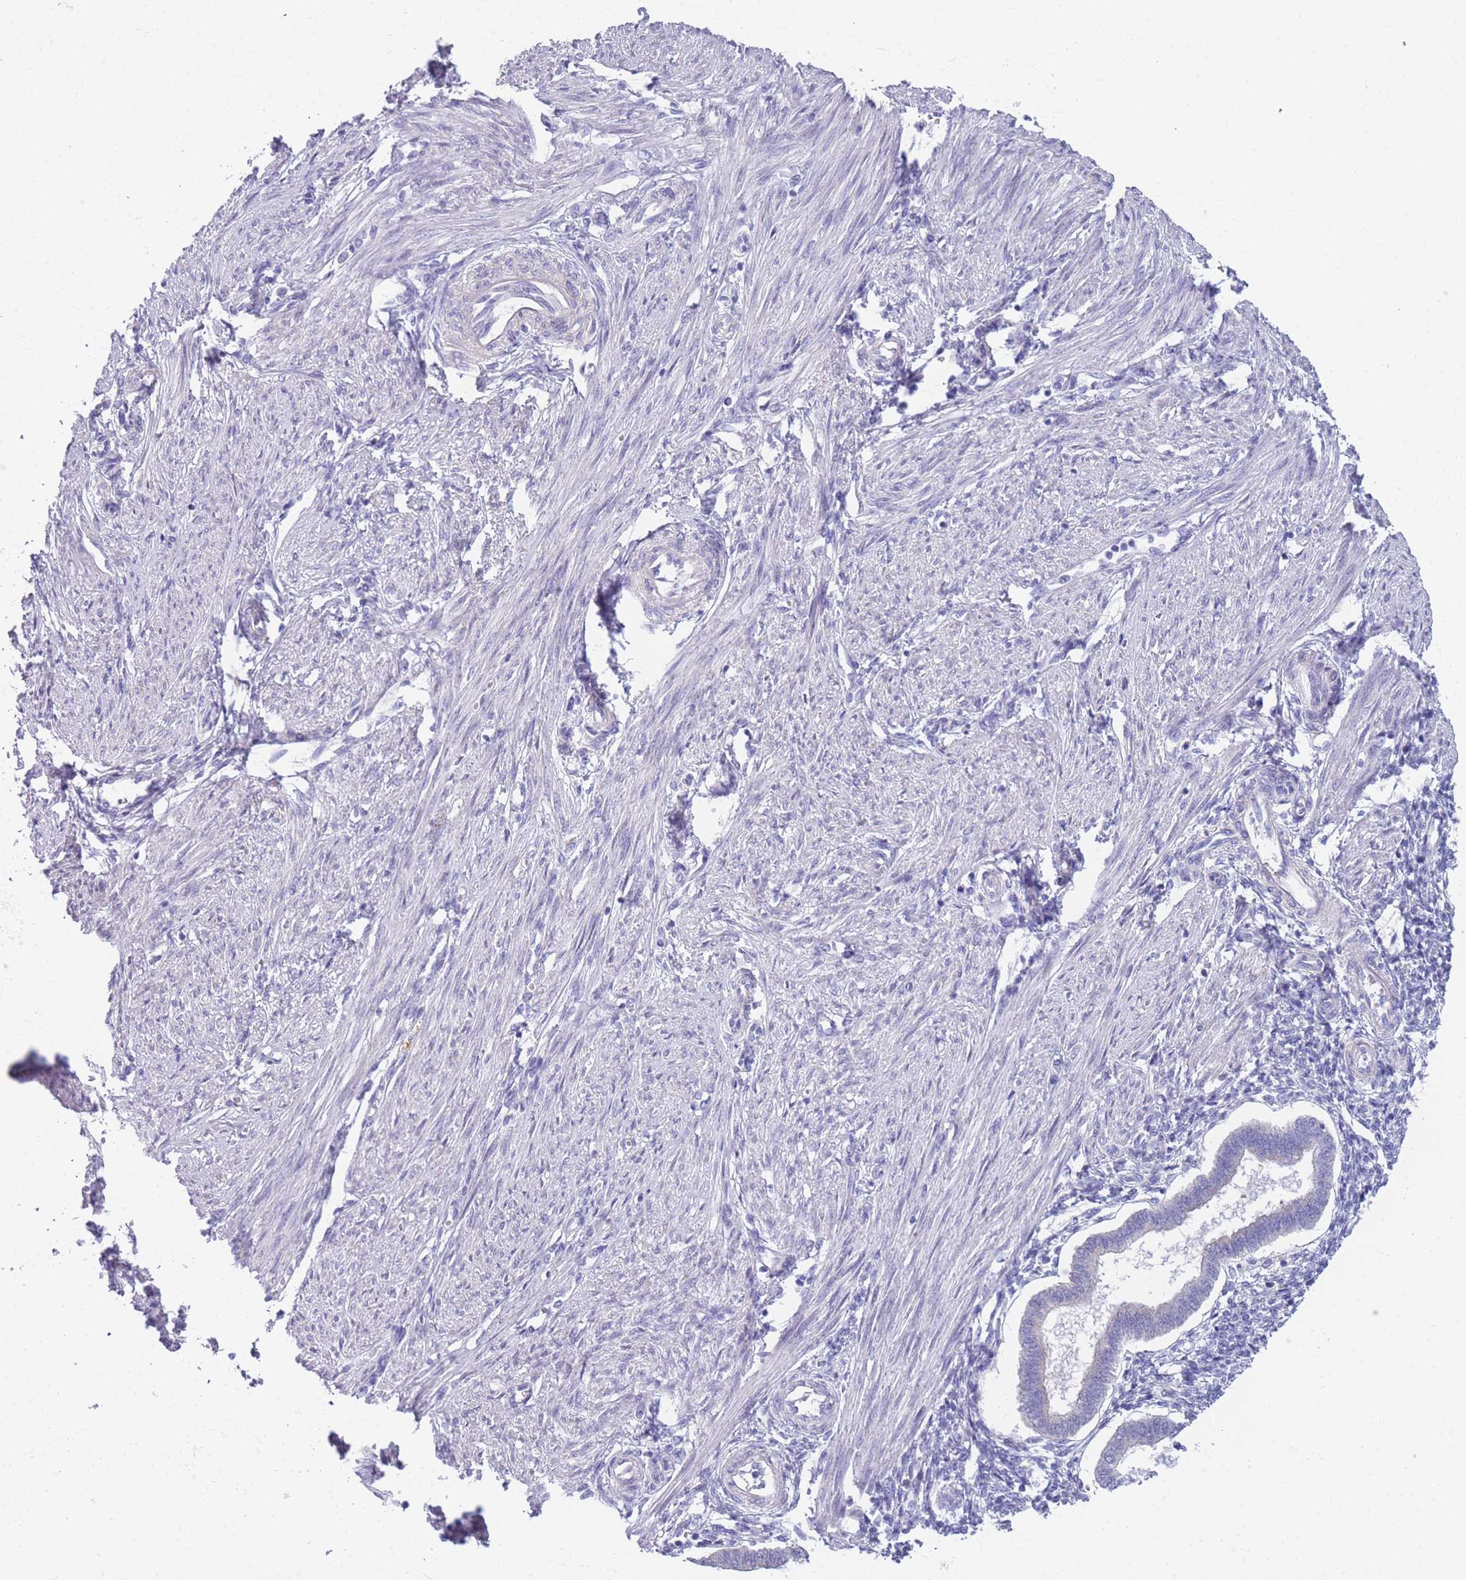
{"staining": {"intensity": "negative", "quantity": "none", "location": "none"}, "tissue": "endometrium", "cell_type": "Cells in endometrial stroma", "image_type": "normal", "snomed": [{"axis": "morphology", "description": "Normal tissue, NOS"}, {"axis": "topography", "description": "Endometrium"}], "caption": "Cells in endometrial stroma show no significant staining in unremarkable endometrium.", "gene": "XKR8", "patient": {"sex": "female", "age": 24}}